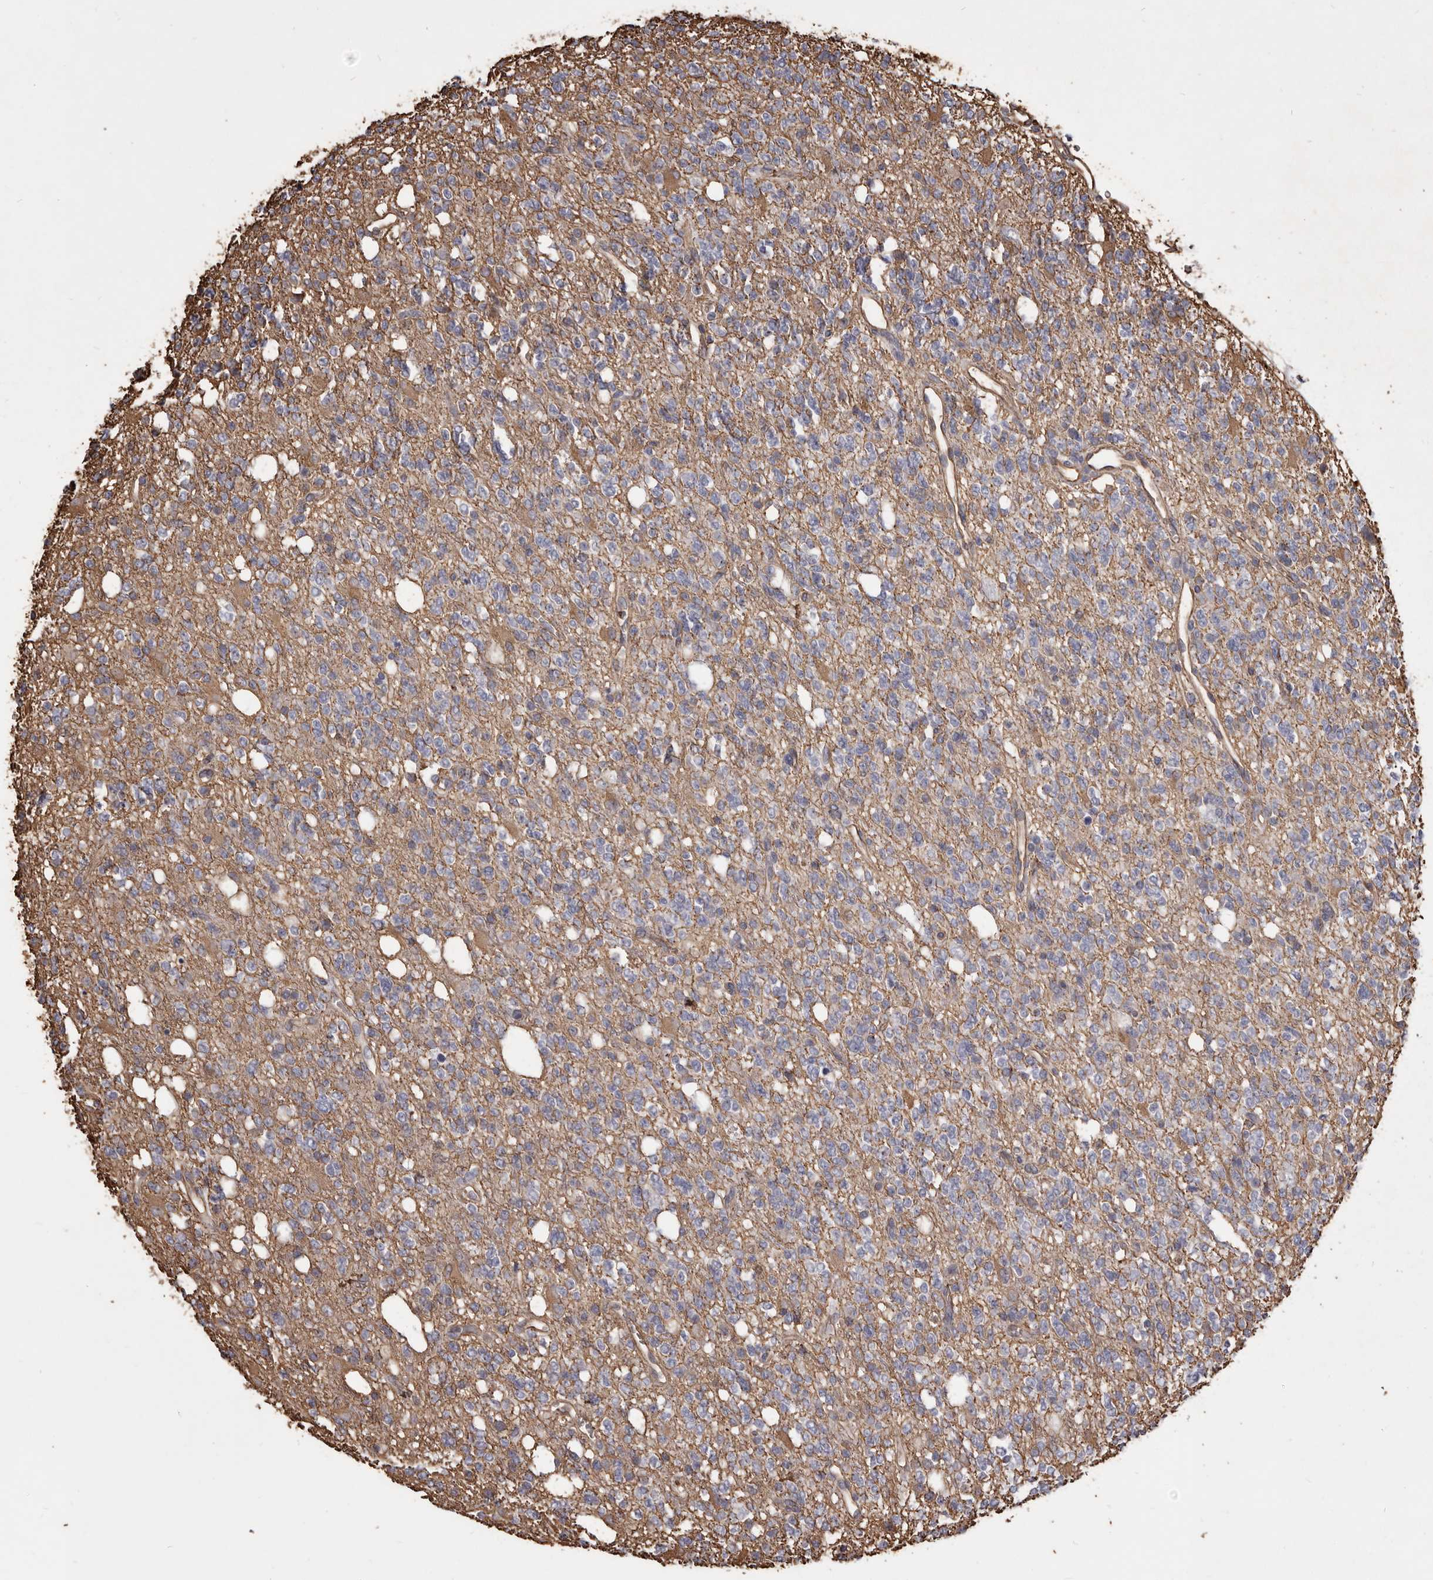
{"staining": {"intensity": "weak", "quantity": "25%-75%", "location": "cytoplasmic/membranous"}, "tissue": "glioma", "cell_type": "Tumor cells", "image_type": "cancer", "snomed": [{"axis": "morphology", "description": "Glioma, malignant, High grade"}, {"axis": "topography", "description": "Brain"}], "caption": "Tumor cells display weak cytoplasmic/membranous positivity in about 25%-75% of cells in glioma. The staining is performed using DAB brown chromogen to label protein expression. The nuclei are counter-stained blue using hematoxylin.", "gene": "MTURN", "patient": {"sex": "female", "age": 62}}